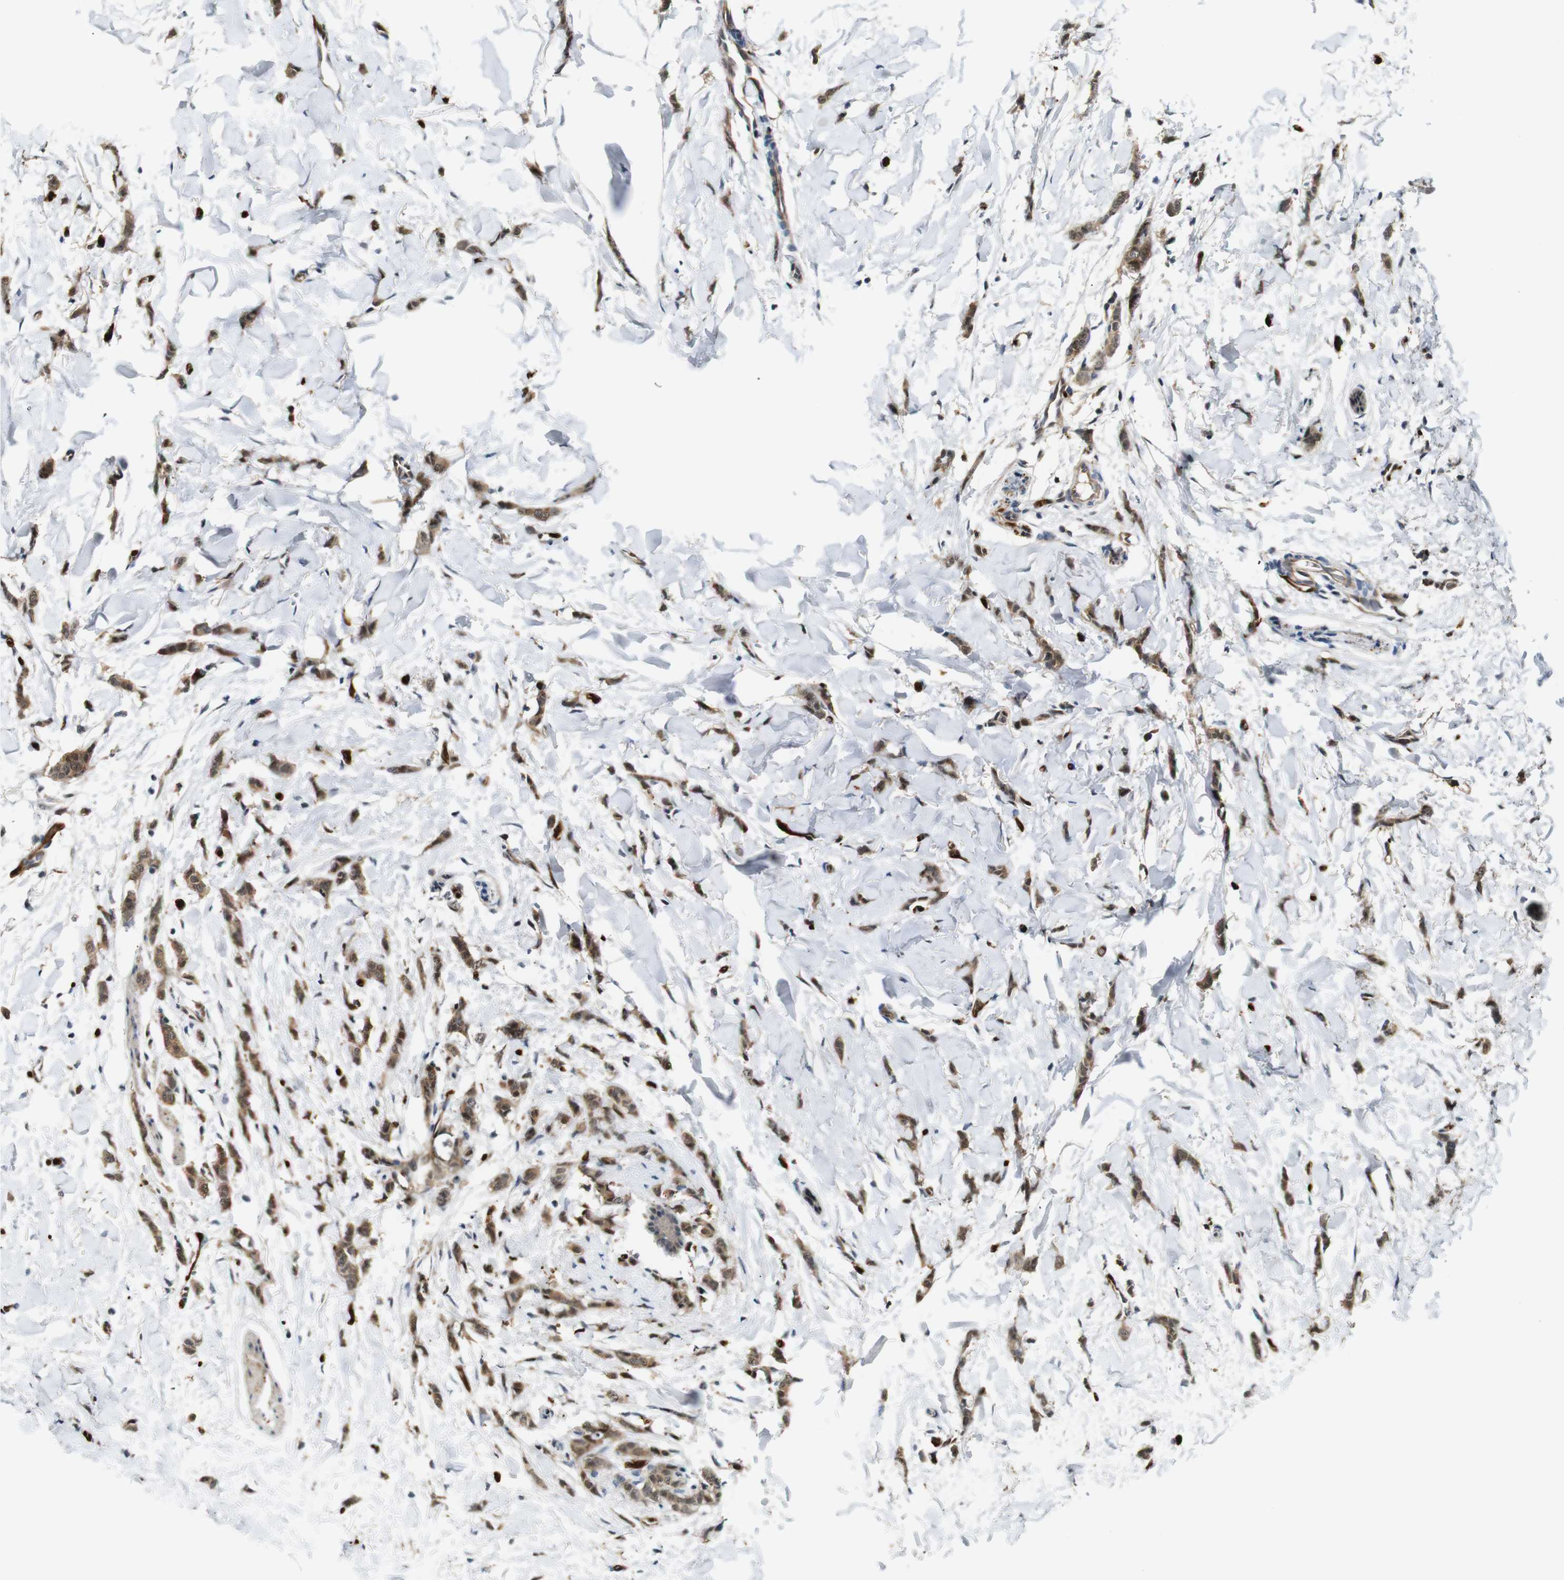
{"staining": {"intensity": "moderate", "quantity": ">75%", "location": "cytoplasmic/membranous"}, "tissue": "breast cancer", "cell_type": "Tumor cells", "image_type": "cancer", "snomed": [{"axis": "morphology", "description": "Lobular carcinoma"}, {"axis": "topography", "description": "Skin"}, {"axis": "topography", "description": "Breast"}], "caption": "A brown stain shows moderate cytoplasmic/membranous positivity of a protein in breast lobular carcinoma tumor cells.", "gene": "LXN", "patient": {"sex": "female", "age": 46}}